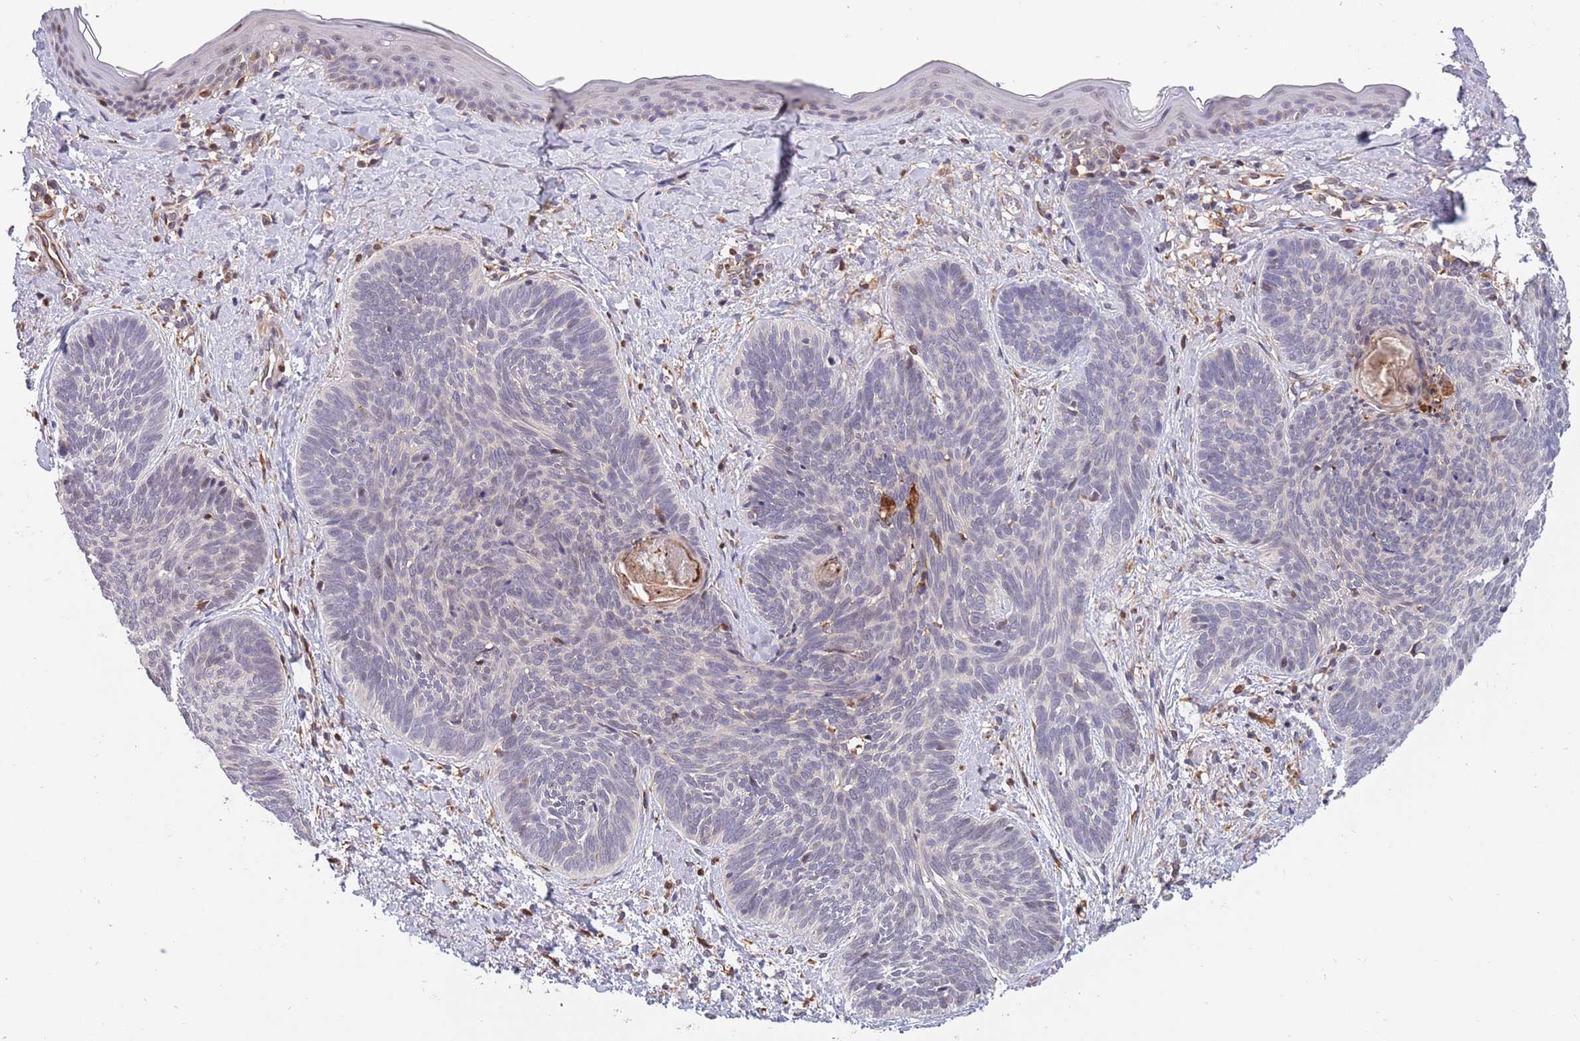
{"staining": {"intensity": "negative", "quantity": "none", "location": "none"}, "tissue": "skin cancer", "cell_type": "Tumor cells", "image_type": "cancer", "snomed": [{"axis": "morphology", "description": "Basal cell carcinoma"}, {"axis": "topography", "description": "Skin"}], "caption": "The image exhibits no staining of tumor cells in skin cancer.", "gene": "CCNJL", "patient": {"sex": "female", "age": 81}}